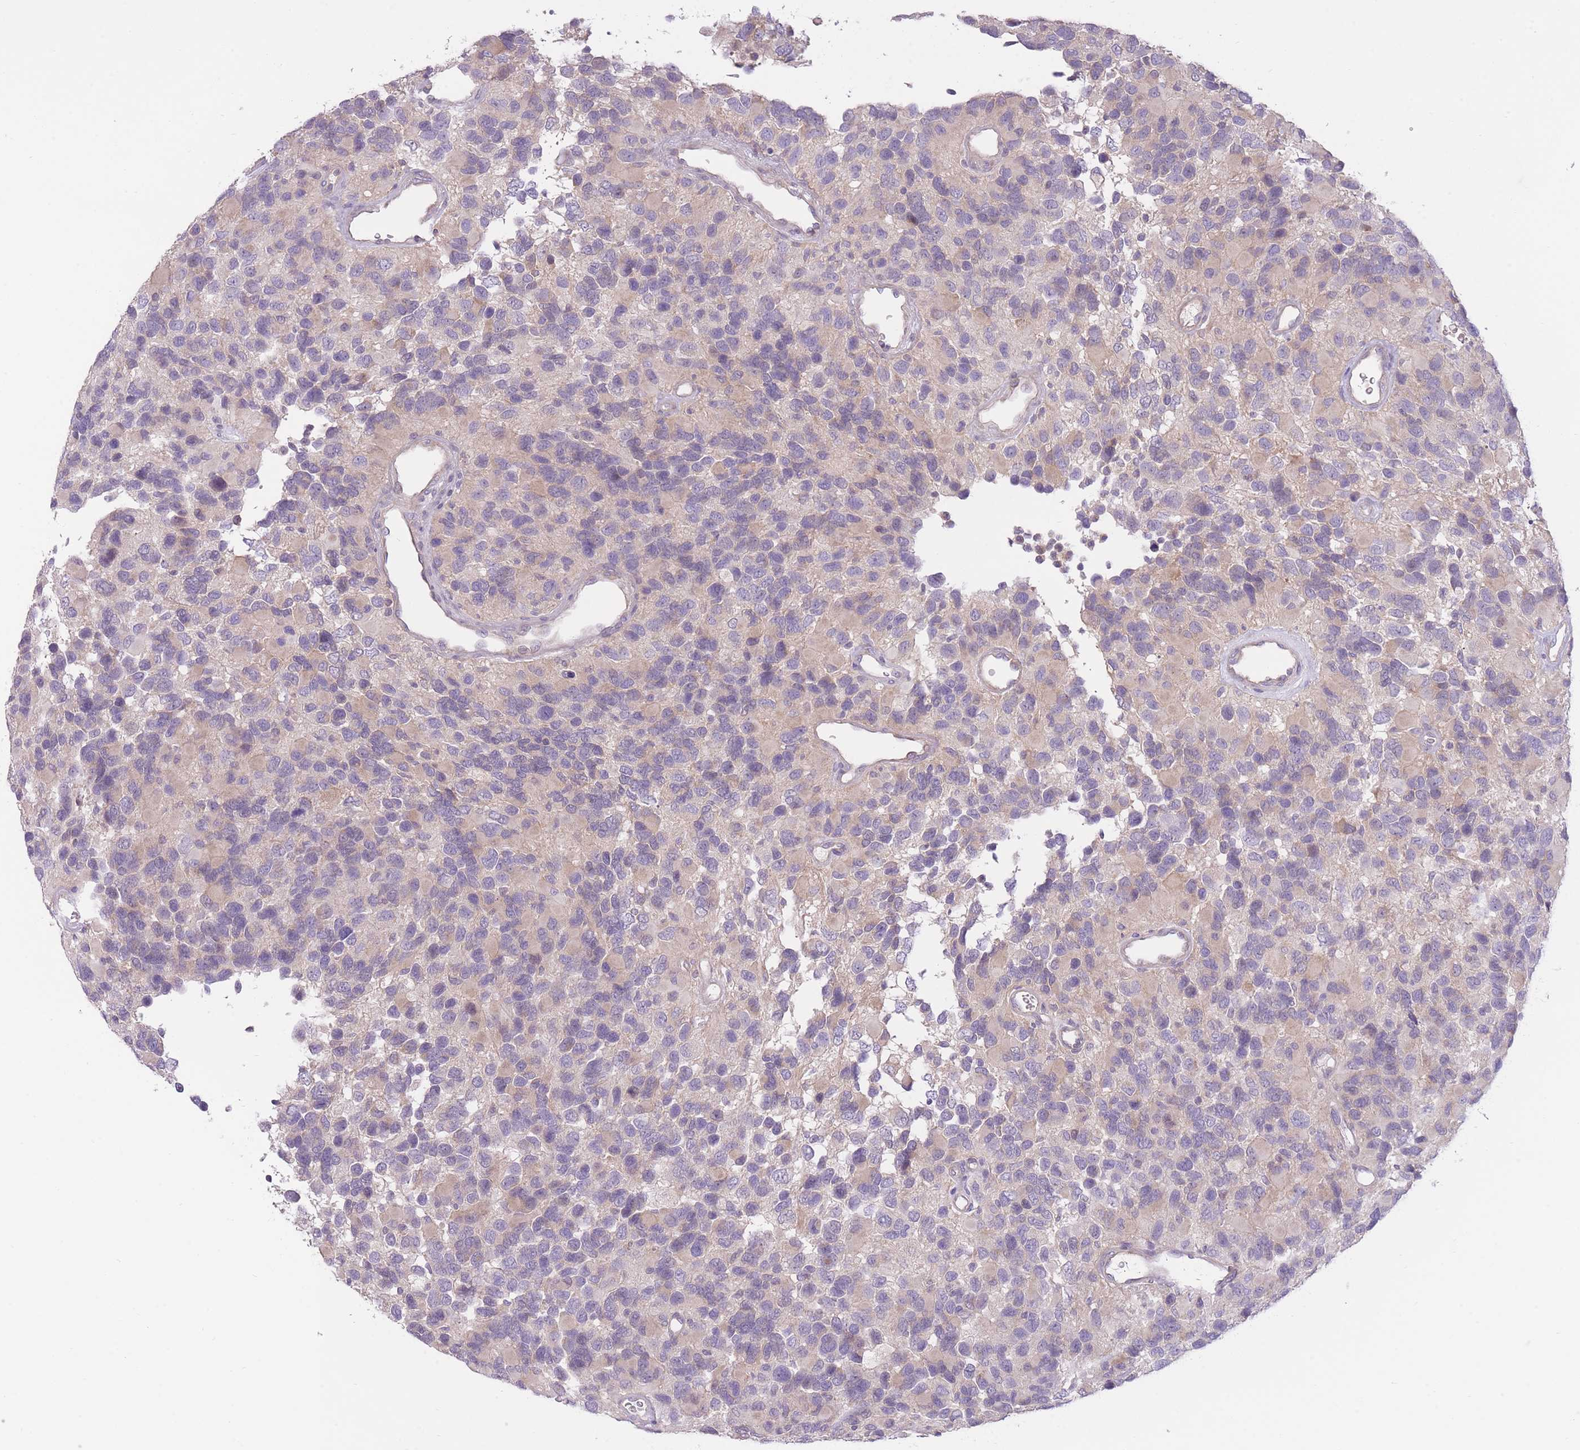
{"staining": {"intensity": "negative", "quantity": "none", "location": "none"}, "tissue": "glioma", "cell_type": "Tumor cells", "image_type": "cancer", "snomed": [{"axis": "morphology", "description": "Glioma, malignant, High grade"}, {"axis": "topography", "description": "Brain"}], "caption": "Tumor cells are negative for protein expression in human glioma.", "gene": "REV1", "patient": {"sex": "male", "age": 77}}